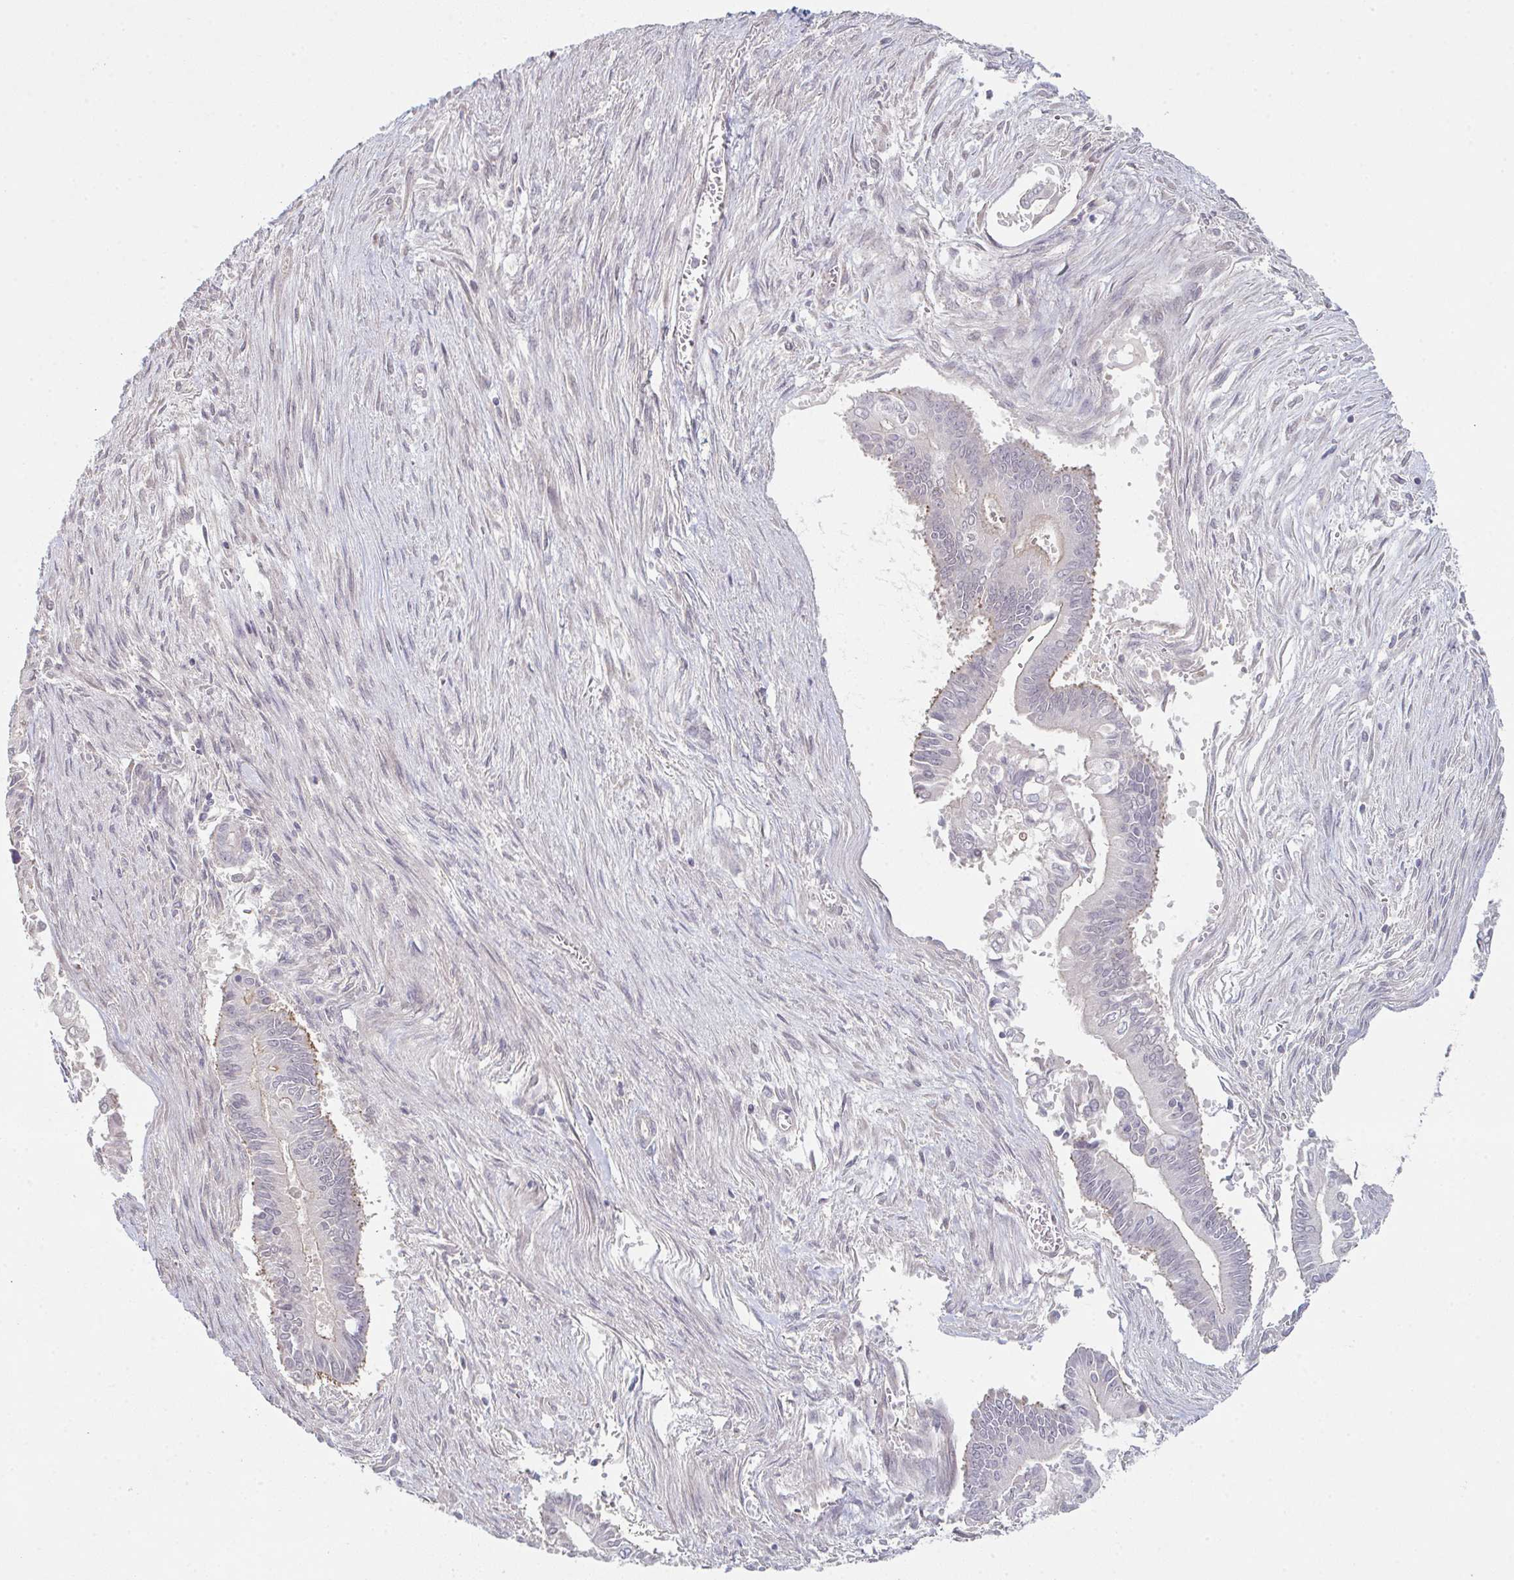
{"staining": {"intensity": "moderate", "quantity": "<25%", "location": "cytoplasmic/membranous"}, "tissue": "pancreatic cancer", "cell_type": "Tumor cells", "image_type": "cancer", "snomed": [{"axis": "morphology", "description": "Adenocarcinoma, NOS"}, {"axis": "topography", "description": "Pancreas"}], "caption": "Moderate cytoplasmic/membranous positivity is identified in approximately <25% of tumor cells in pancreatic adenocarcinoma.", "gene": "ZNF214", "patient": {"sex": "male", "age": 68}}